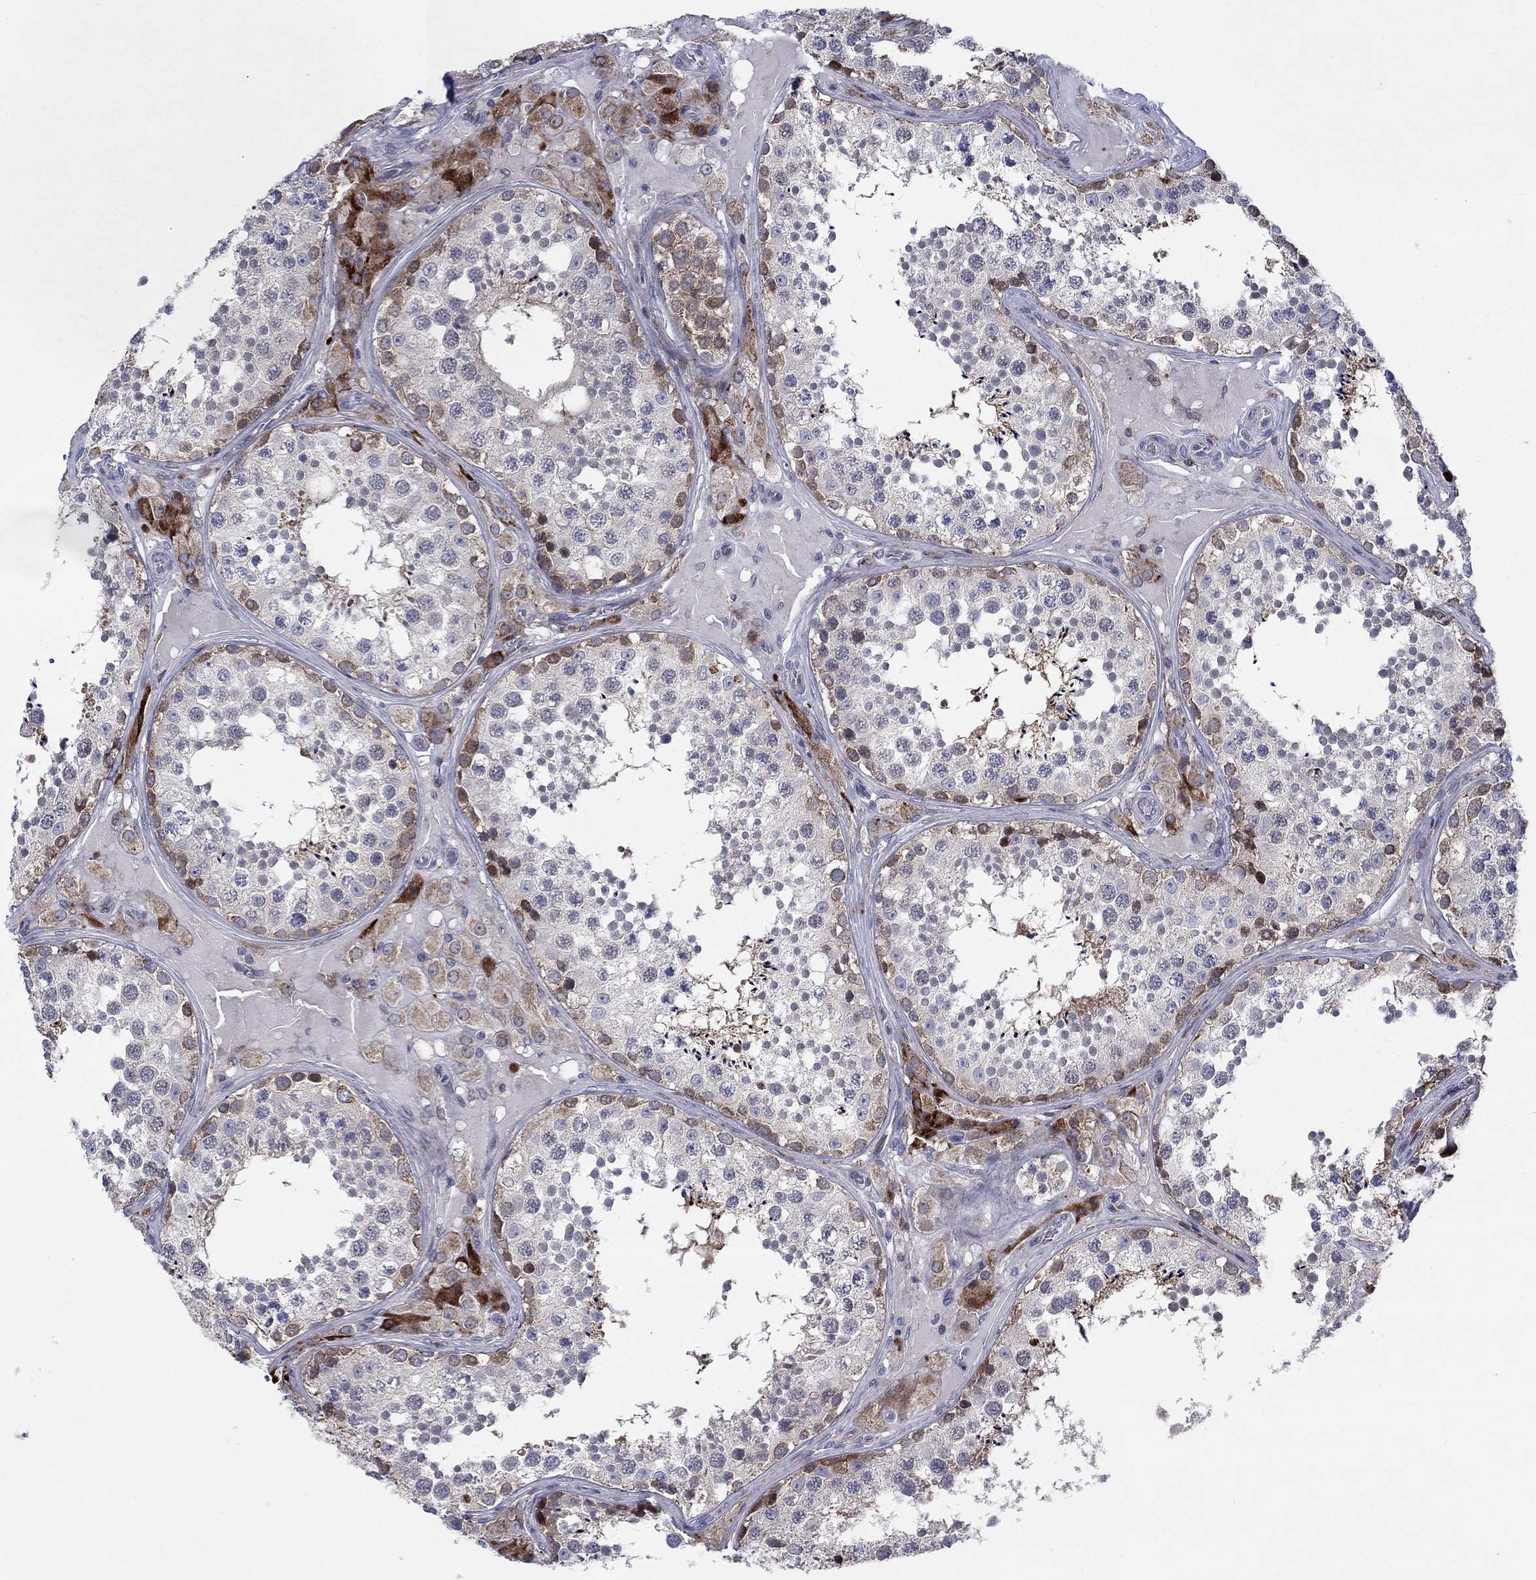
{"staining": {"intensity": "moderate", "quantity": "<25%", "location": "cytoplasmic/membranous"}, "tissue": "testis", "cell_type": "Cells in seminiferous ducts", "image_type": "normal", "snomed": [{"axis": "morphology", "description": "Normal tissue, NOS"}, {"axis": "topography", "description": "Testis"}], "caption": "Approximately <25% of cells in seminiferous ducts in benign human testis demonstrate moderate cytoplasmic/membranous protein positivity as visualized by brown immunohistochemical staining.", "gene": "SLC35F2", "patient": {"sex": "male", "age": 34}}